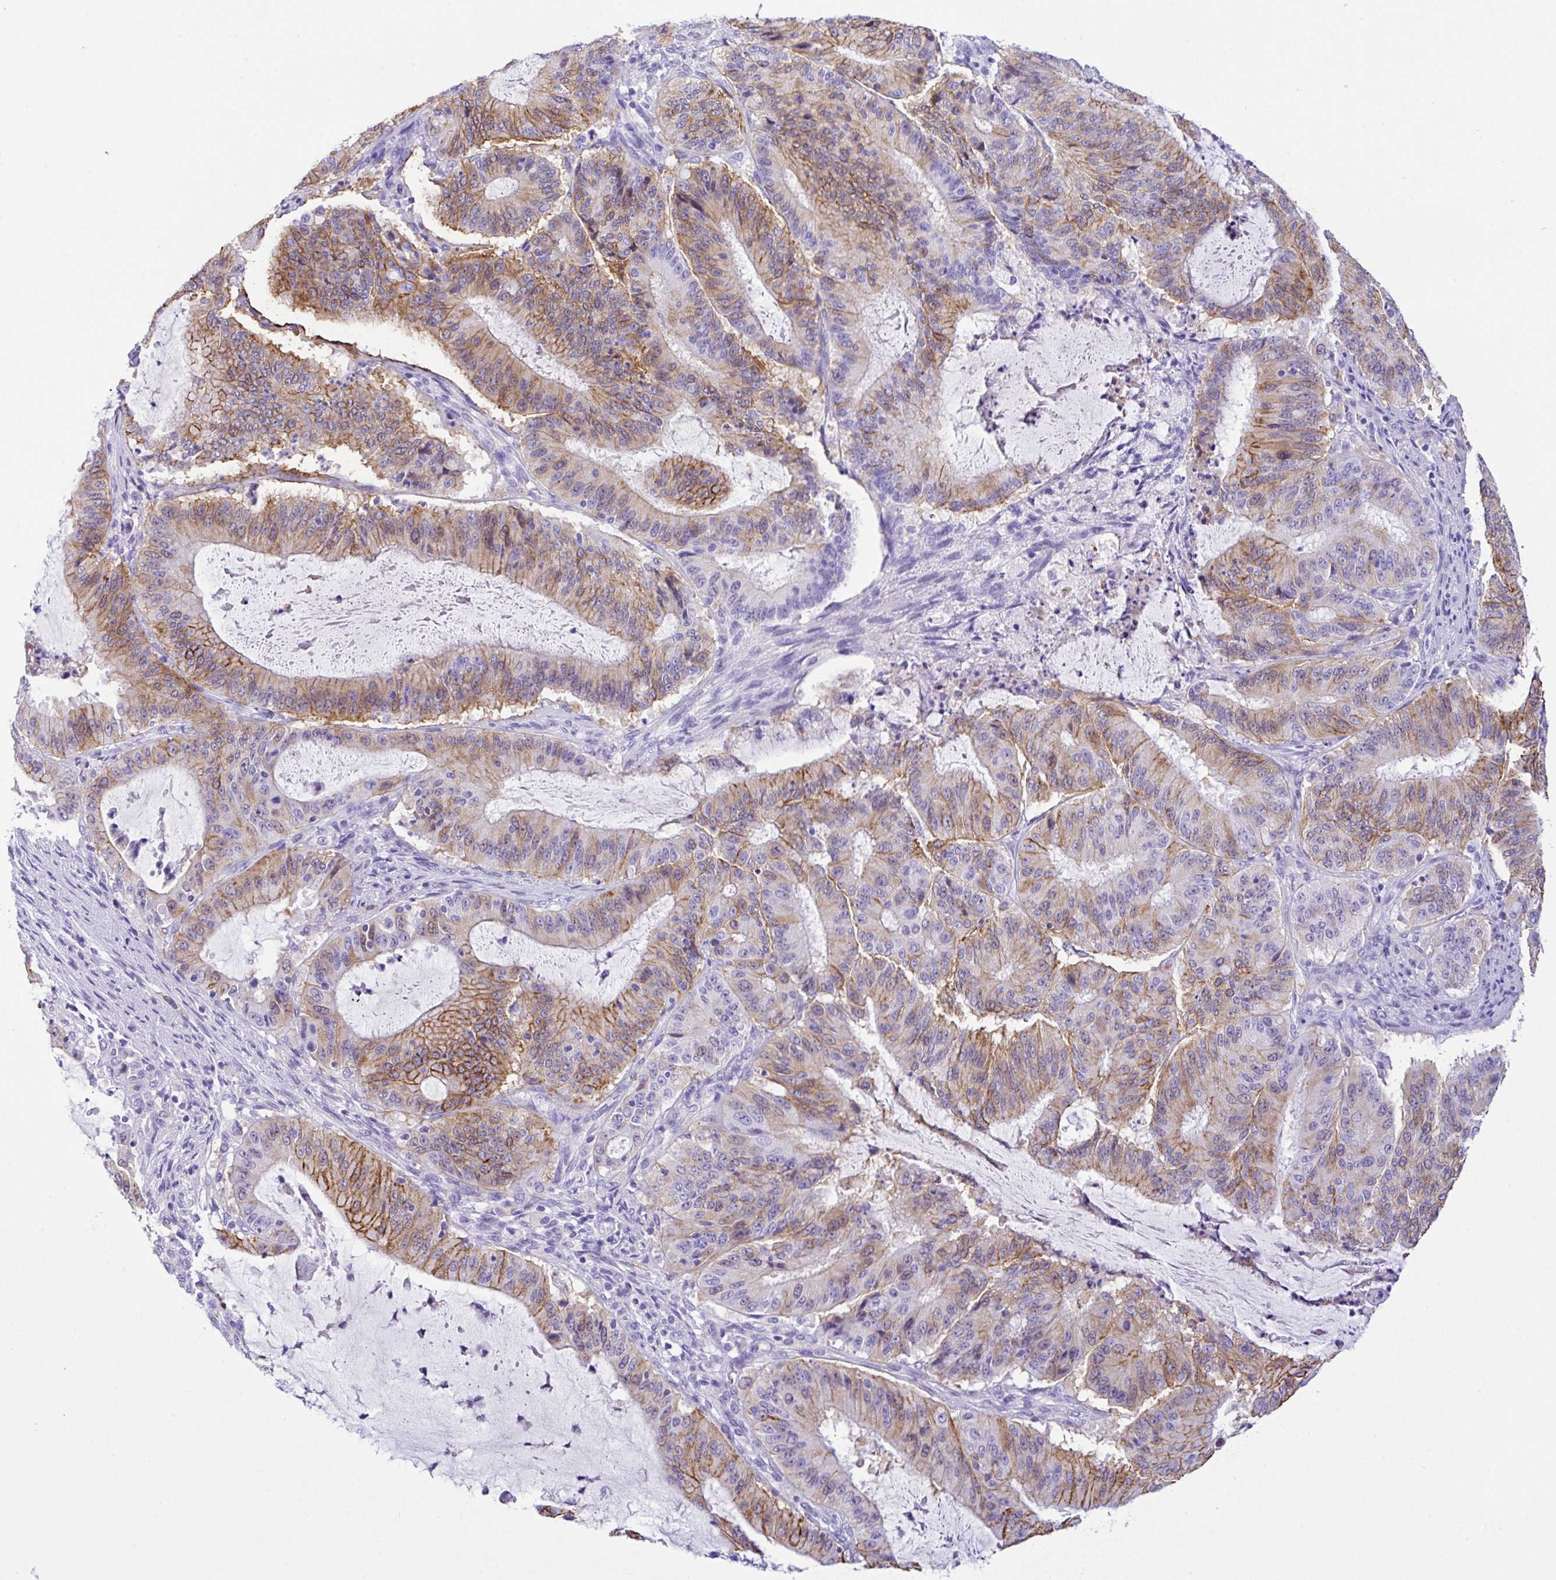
{"staining": {"intensity": "moderate", "quantity": "25%-75%", "location": "cytoplasmic/membranous"}, "tissue": "liver cancer", "cell_type": "Tumor cells", "image_type": "cancer", "snomed": [{"axis": "morphology", "description": "Normal tissue, NOS"}, {"axis": "morphology", "description": "Cholangiocarcinoma"}, {"axis": "topography", "description": "Liver"}, {"axis": "topography", "description": "Peripheral nerve tissue"}], "caption": "DAB immunohistochemical staining of liver cancer exhibits moderate cytoplasmic/membranous protein staining in approximately 25%-75% of tumor cells. The staining was performed using DAB (3,3'-diaminobenzidine) to visualize the protein expression in brown, while the nuclei were stained in blue with hematoxylin (Magnification: 20x).", "gene": "RRM2", "patient": {"sex": "female", "age": 73}}